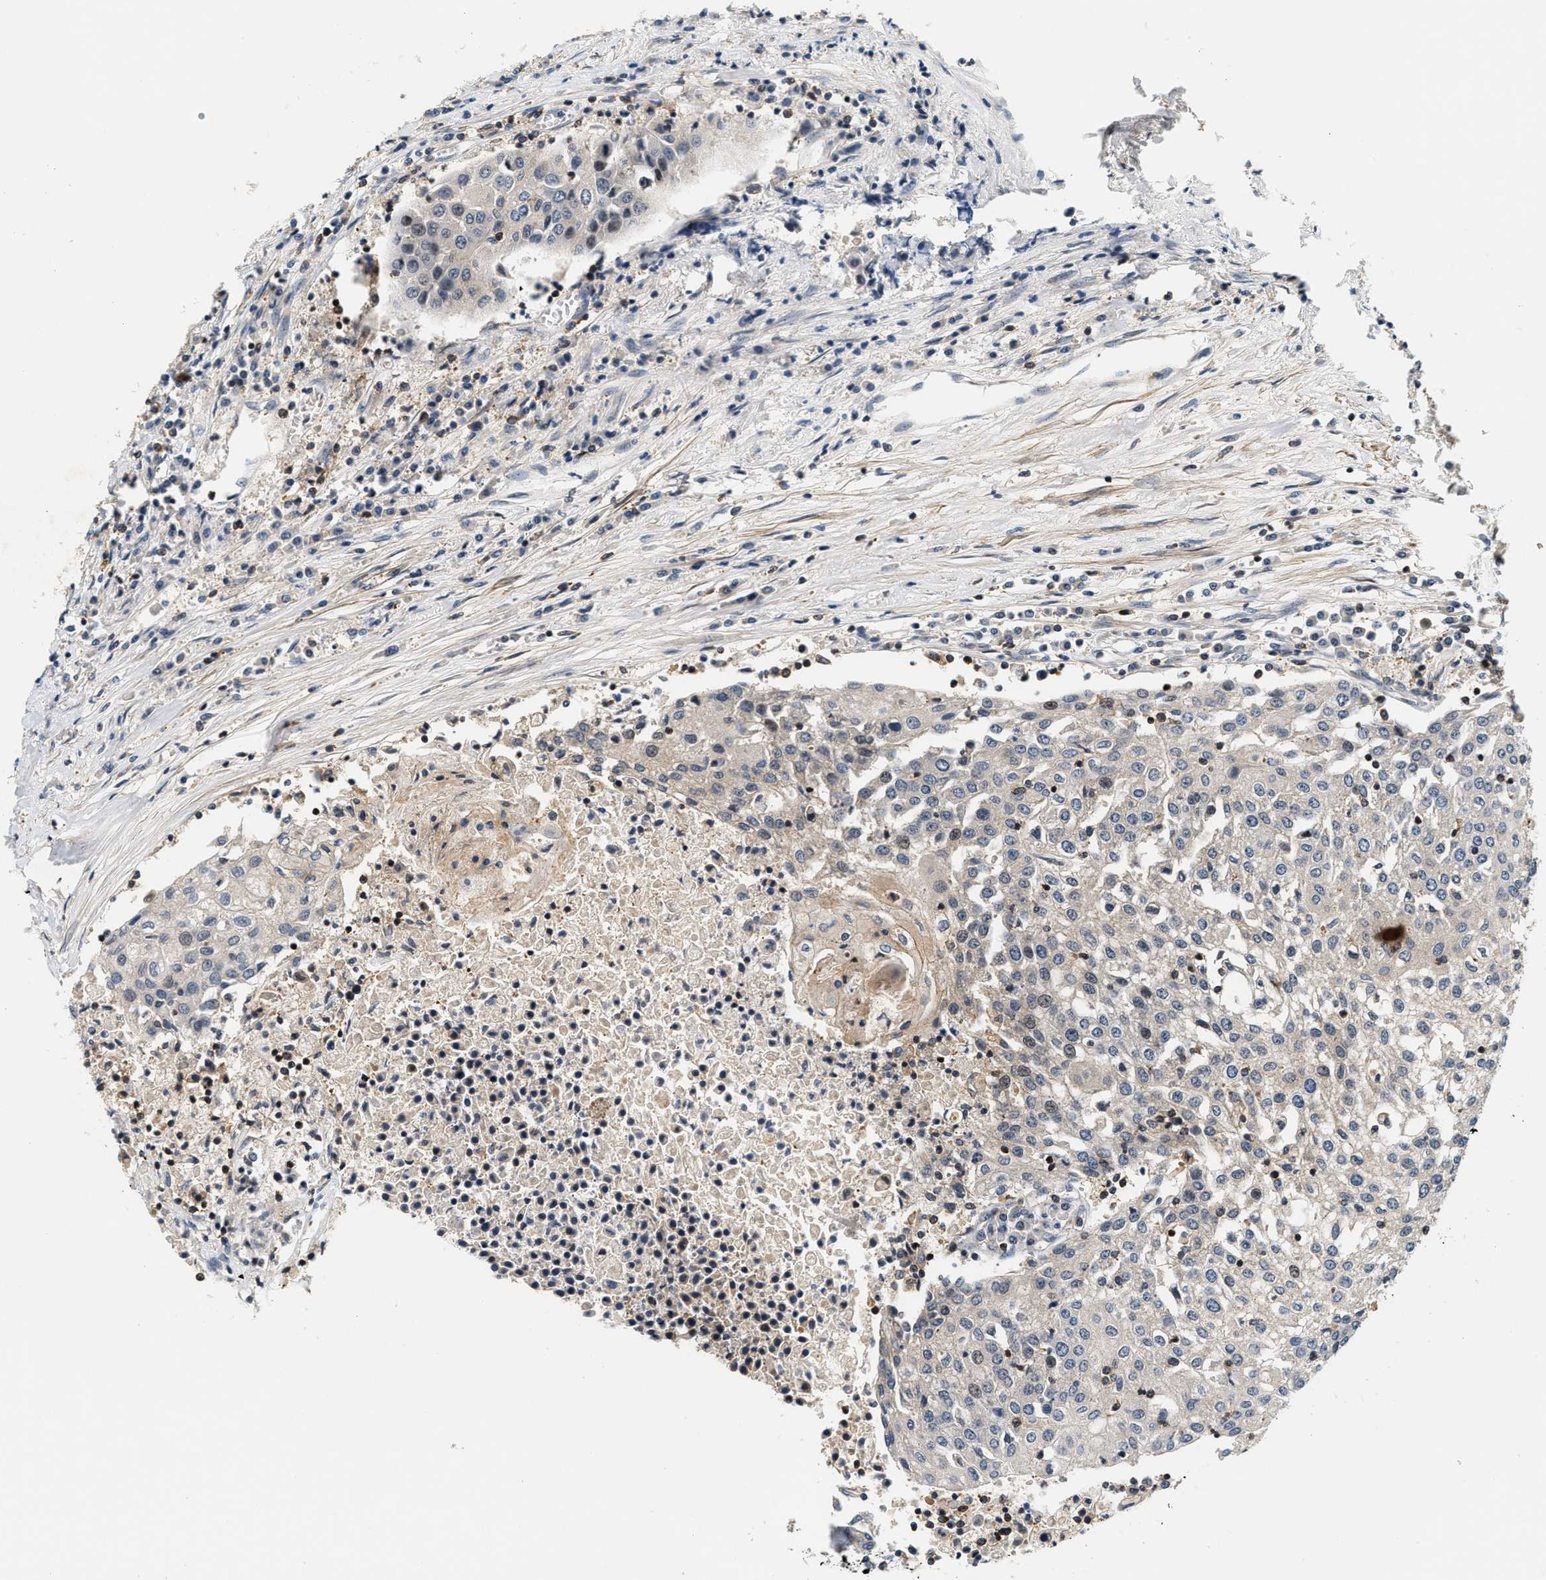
{"staining": {"intensity": "negative", "quantity": "none", "location": "none"}, "tissue": "urothelial cancer", "cell_type": "Tumor cells", "image_type": "cancer", "snomed": [{"axis": "morphology", "description": "Urothelial carcinoma, High grade"}, {"axis": "topography", "description": "Urinary bladder"}], "caption": "This is a micrograph of immunohistochemistry staining of urothelial cancer, which shows no positivity in tumor cells.", "gene": "SAMD9", "patient": {"sex": "female", "age": 85}}